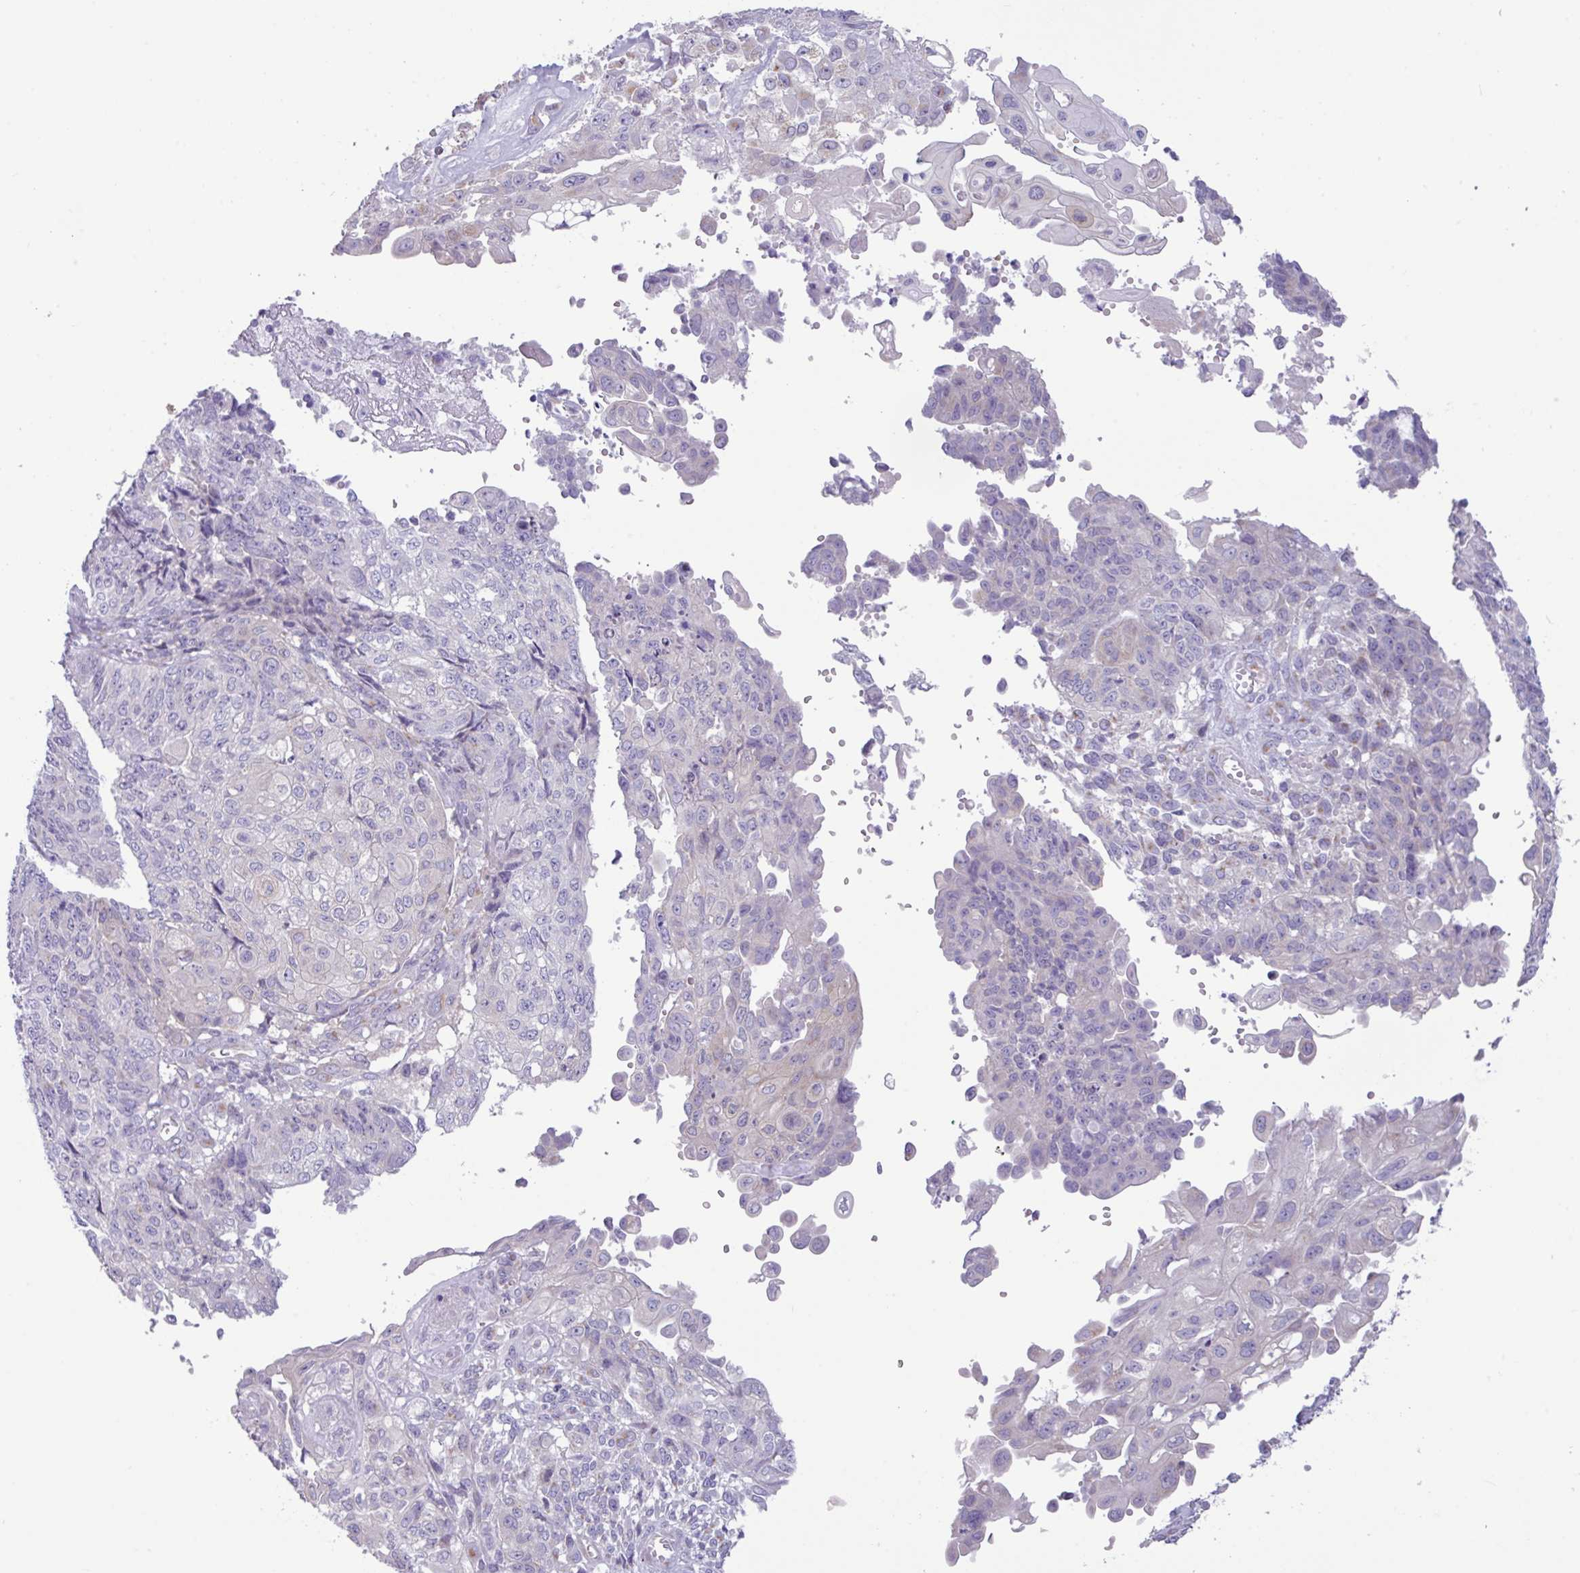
{"staining": {"intensity": "negative", "quantity": "none", "location": "none"}, "tissue": "endometrial cancer", "cell_type": "Tumor cells", "image_type": "cancer", "snomed": [{"axis": "morphology", "description": "Adenocarcinoma, NOS"}, {"axis": "topography", "description": "Endometrium"}], "caption": "Photomicrograph shows no protein positivity in tumor cells of endometrial adenocarcinoma tissue.", "gene": "STIMATE", "patient": {"sex": "female", "age": 32}}